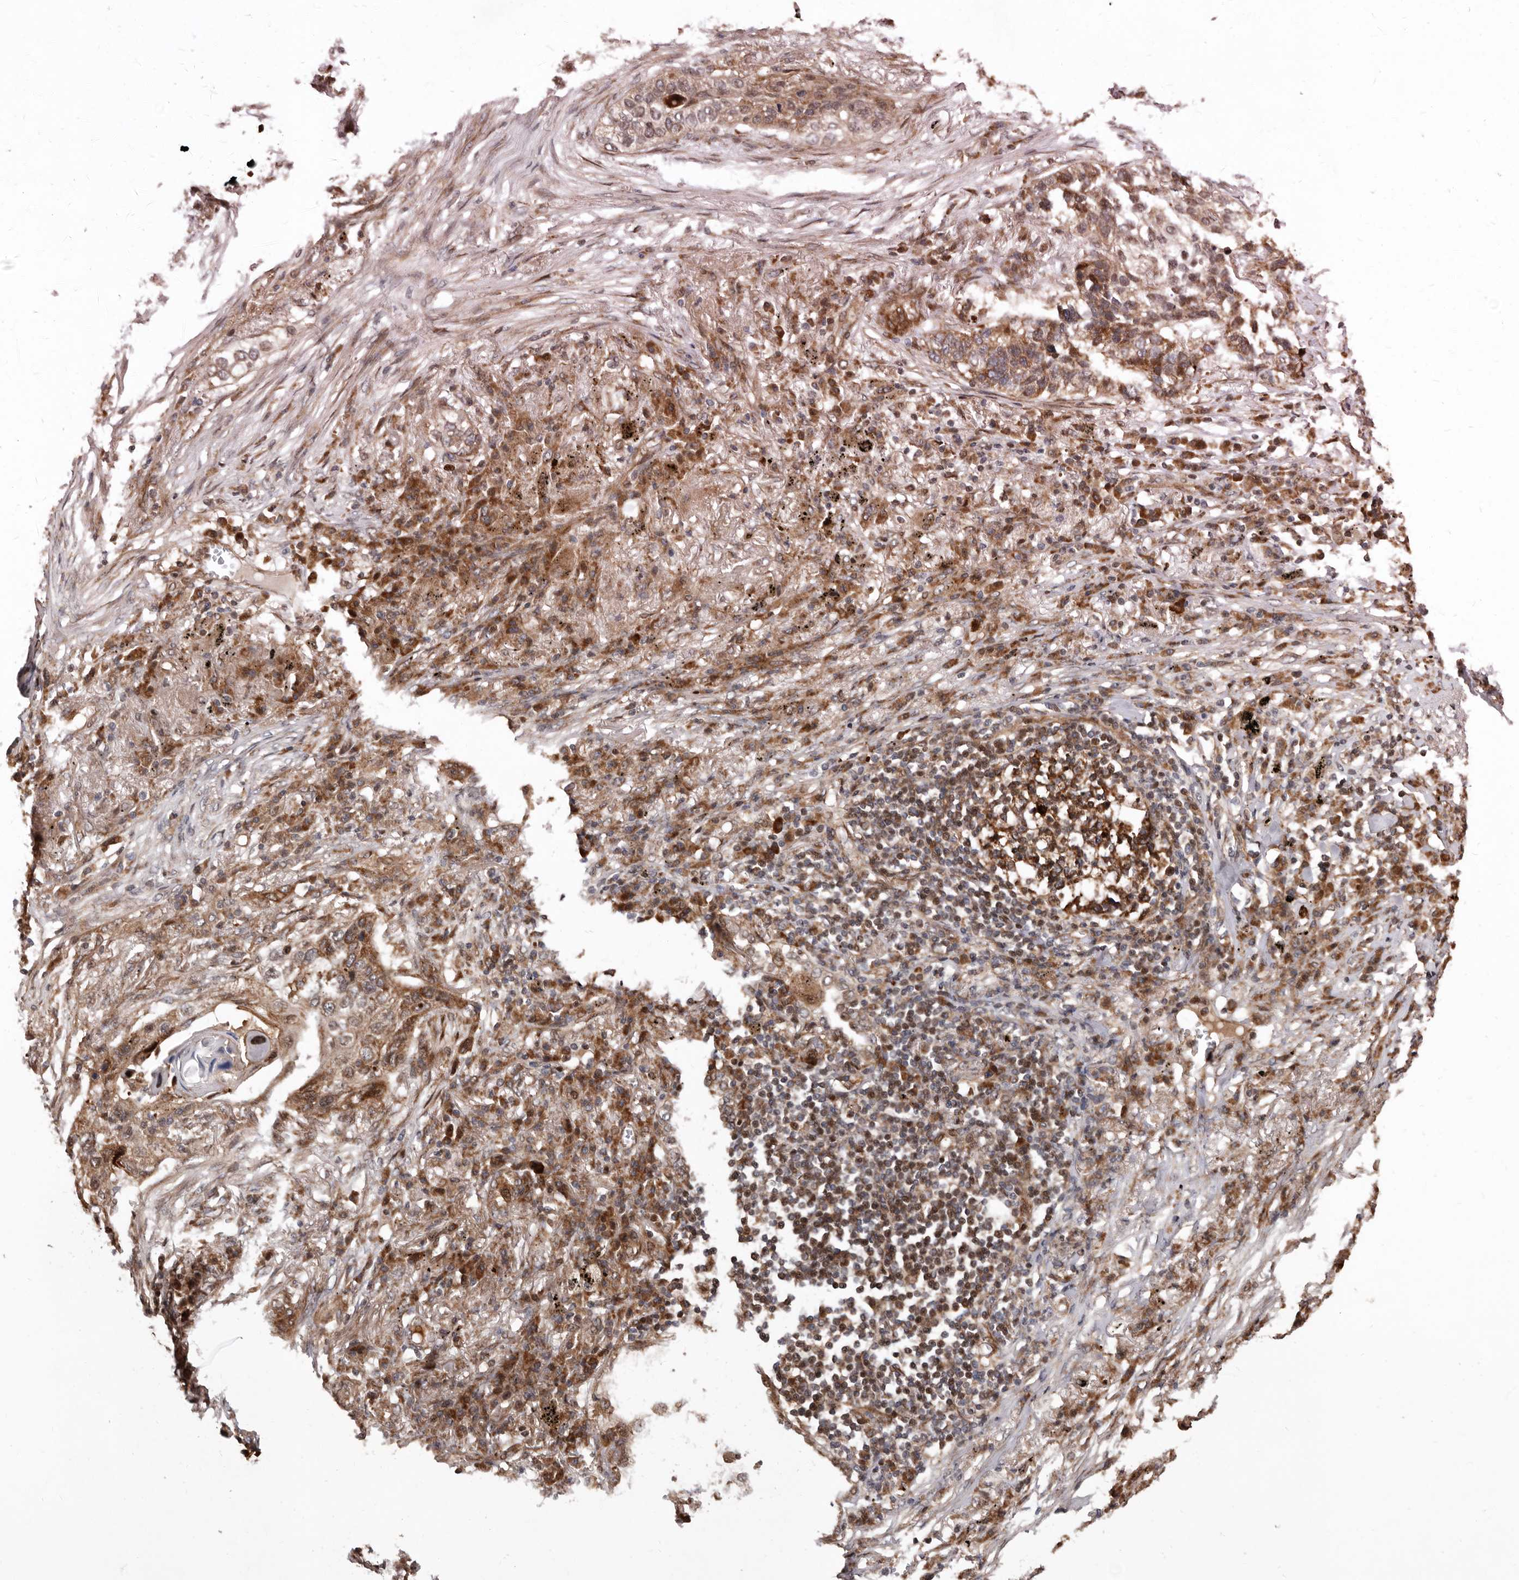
{"staining": {"intensity": "moderate", "quantity": ">75%", "location": "cytoplasmic/membranous"}, "tissue": "lung cancer", "cell_type": "Tumor cells", "image_type": "cancer", "snomed": [{"axis": "morphology", "description": "Squamous cell carcinoma, NOS"}, {"axis": "topography", "description": "Lung"}], "caption": "This photomicrograph displays immunohistochemistry staining of lung cancer, with medium moderate cytoplasmic/membranous expression in approximately >75% of tumor cells.", "gene": "WEE2", "patient": {"sex": "female", "age": 63}}